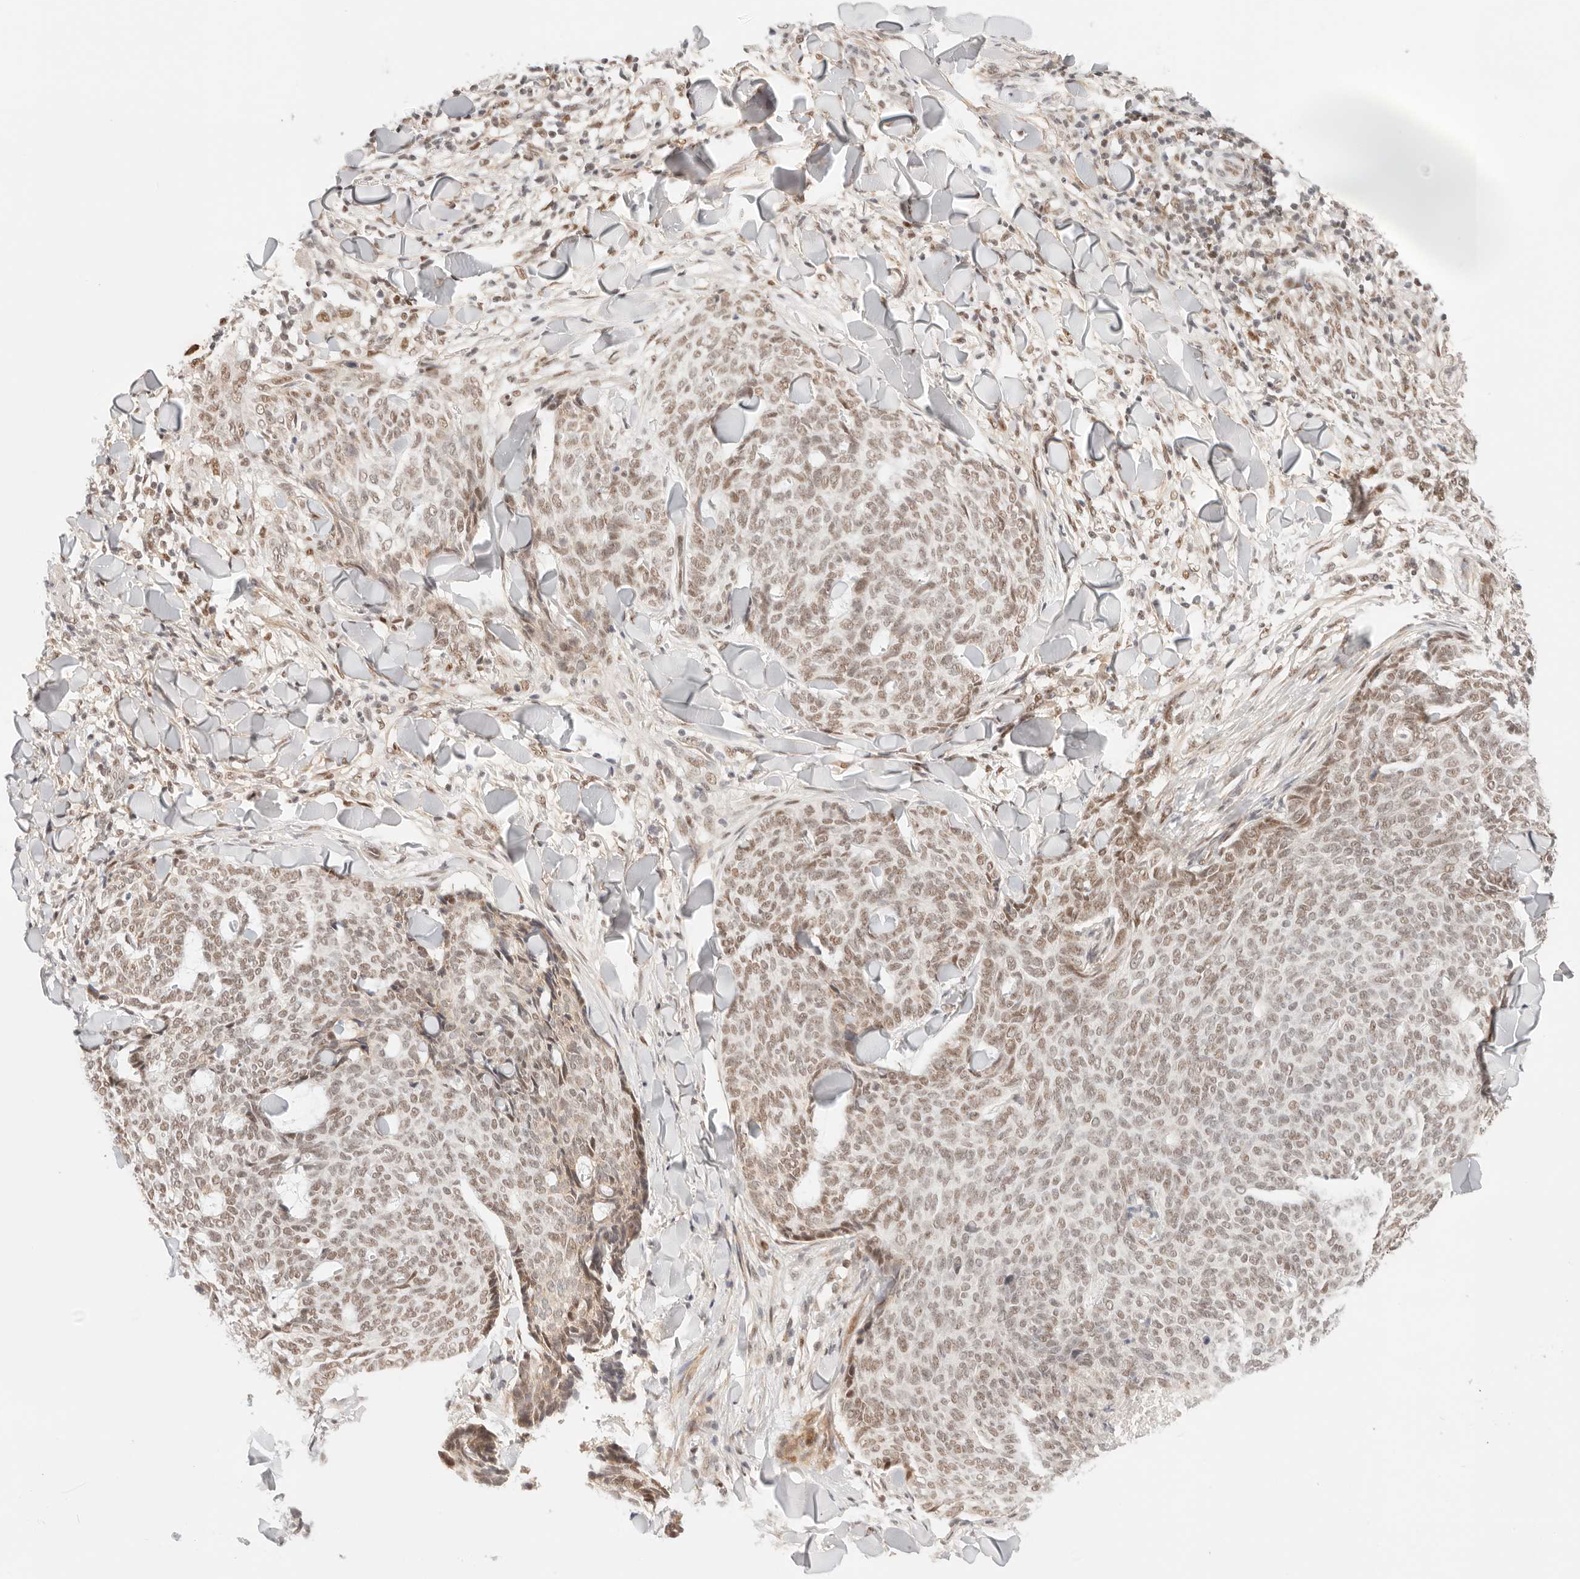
{"staining": {"intensity": "moderate", "quantity": ">75%", "location": "nuclear"}, "tissue": "skin cancer", "cell_type": "Tumor cells", "image_type": "cancer", "snomed": [{"axis": "morphology", "description": "Normal tissue, NOS"}, {"axis": "morphology", "description": "Basal cell carcinoma"}, {"axis": "topography", "description": "Skin"}], "caption": "Skin cancer was stained to show a protein in brown. There is medium levels of moderate nuclear staining in about >75% of tumor cells.", "gene": "GTF2E2", "patient": {"sex": "male", "age": 50}}